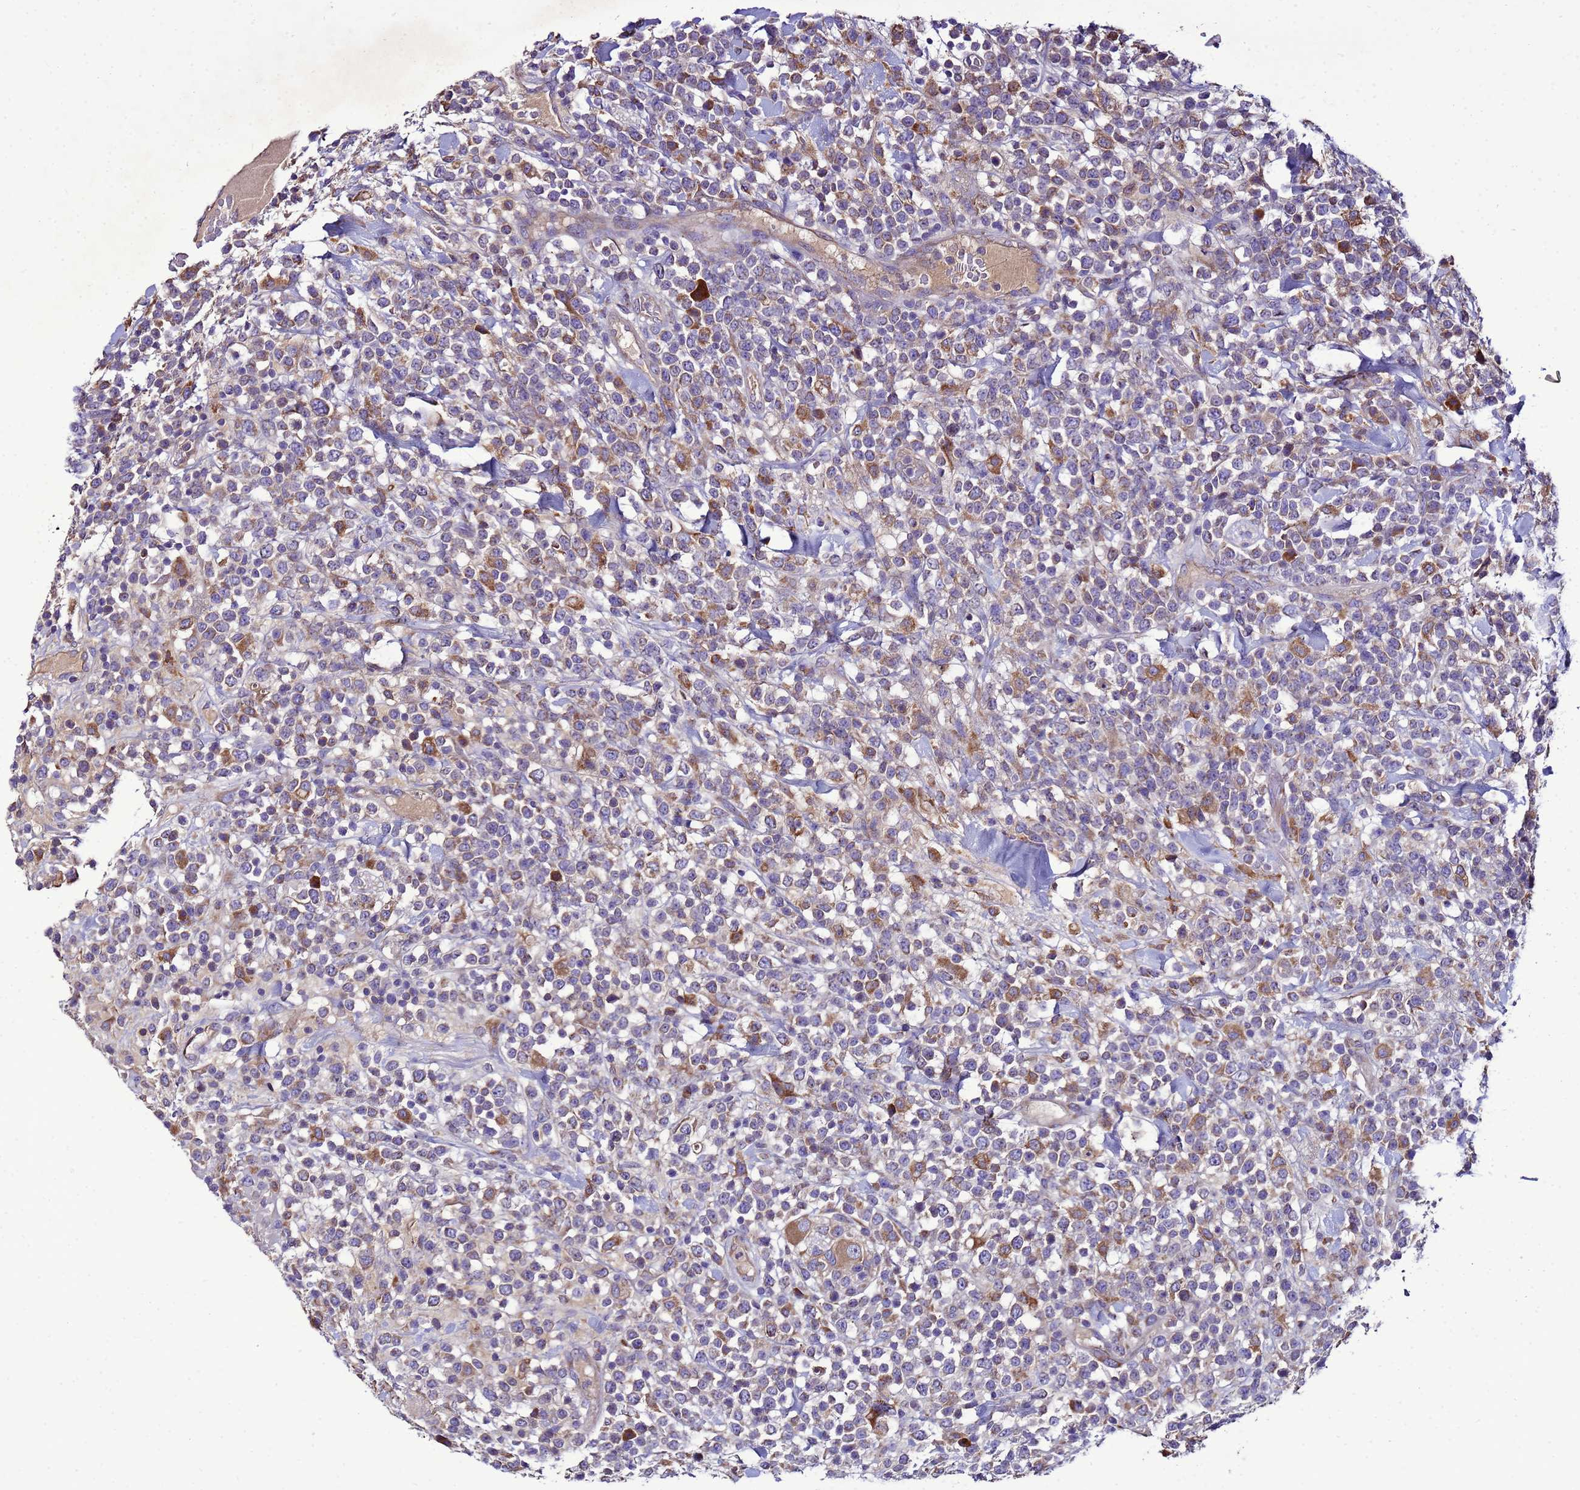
{"staining": {"intensity": "moderate", "quantity": "<25%", "location": "cytoplasmic/membranous"}, "tissue": "lymphoma", "cell_type": "Tumor cells", "image_type": "cancer", "snomed": [{"axis": "morphology", "description": "Malignant lymphoma, non-Hodgkin's type, High grade"}, {"axis": "topography", "description": "Colon"}], "caption": "Immunohistochemical staining of human high-grade malignant lymphoma, non-Hodgkin's type displays low levels of moderate cytoplasmic/membranous protein positivity in approximately <25% of tumor cells. (brown staining indicates protein expression, while blue staining denotes nuclei).", "gene": "ANTKMT", "patient": {"sex": "female", "age": 53}}